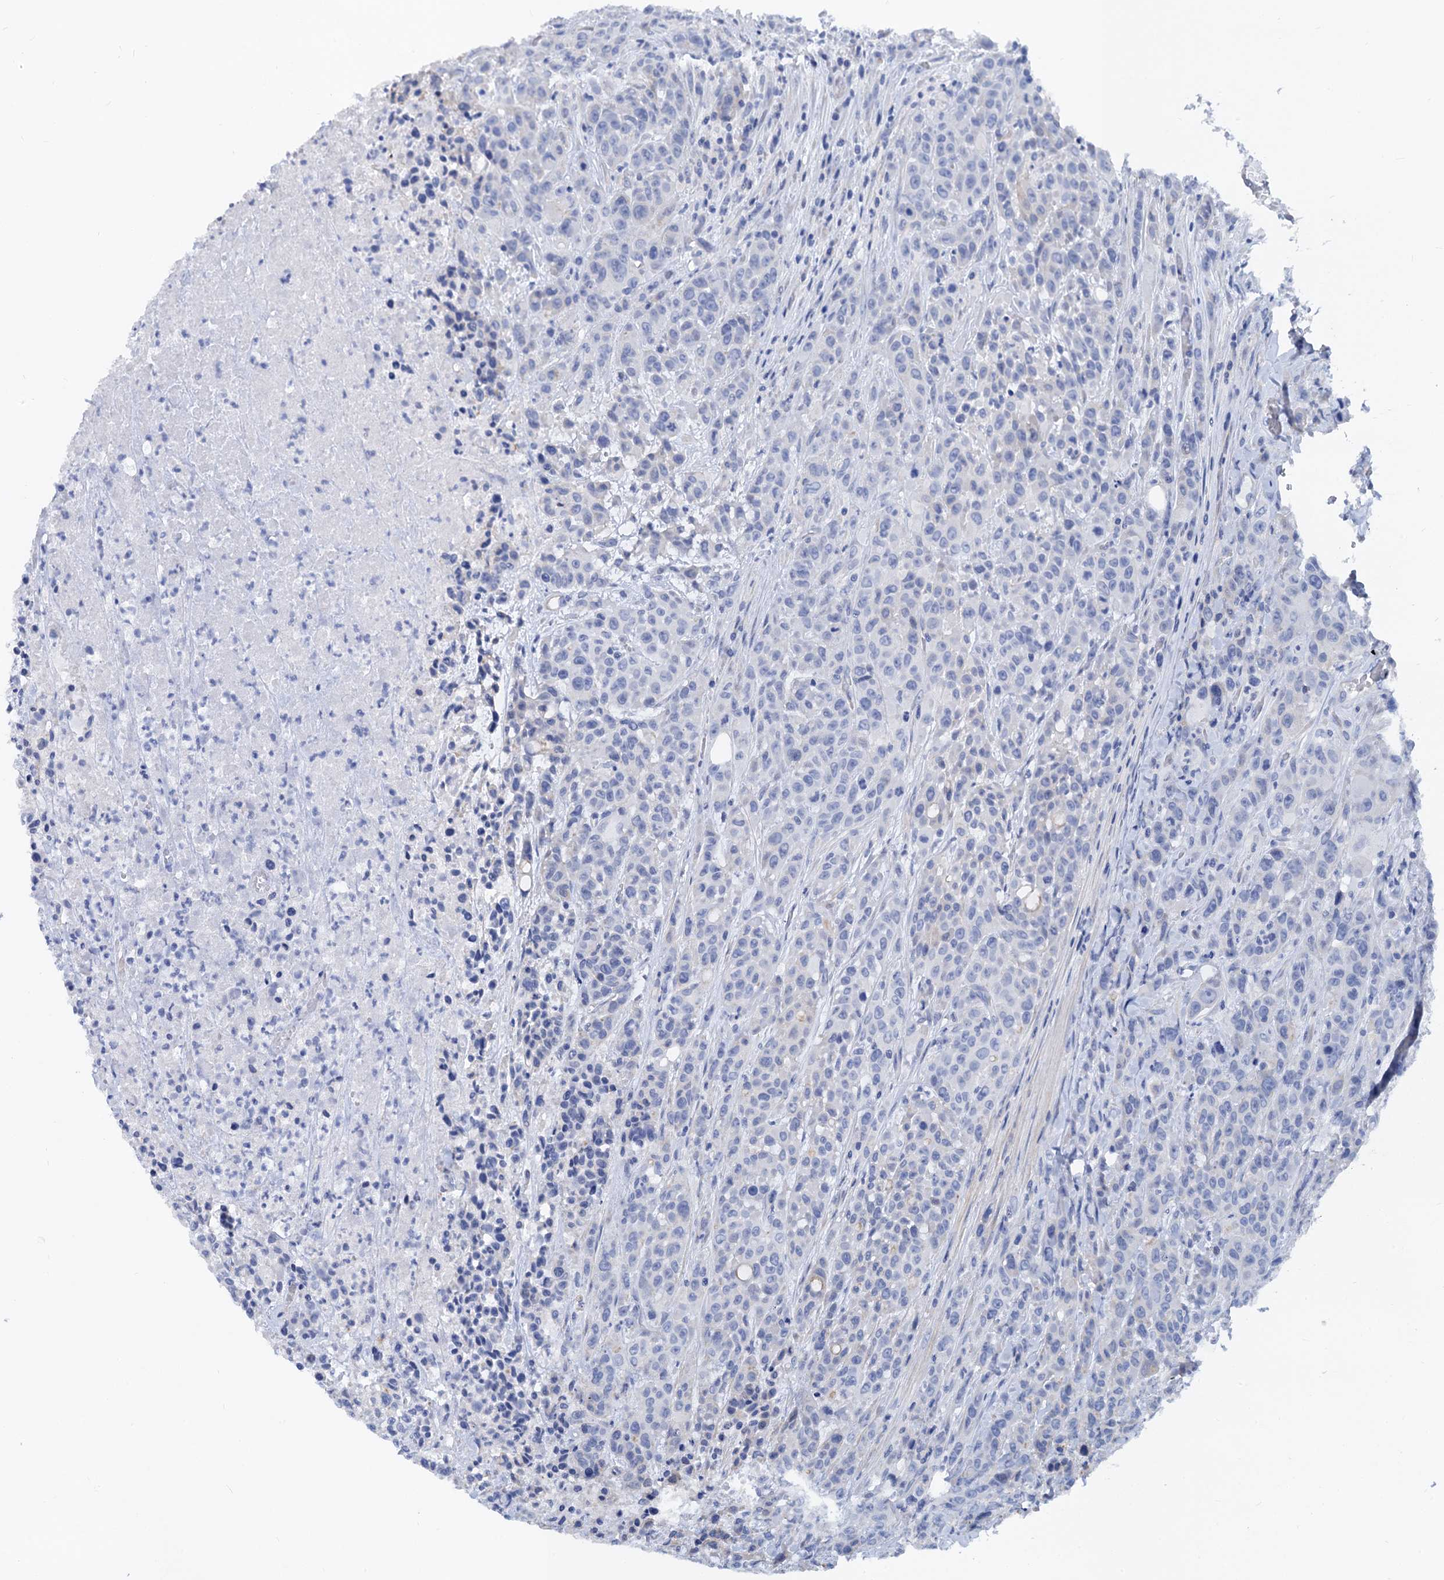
{"staining": {"intensity": "negative", "quantity": "none", "location": "none"}, "tissue": "colorectal cancer", "cell_type": "Tumor cells", "image_type": "cancer", "snomed": [{"axis": "morphology", "description": "Adenocarcinoma, NOS"}, {"axis": "topography", "description": "Colon"}], "caption": "Histopathology image shows no significant protein staining in tumor cells of adenocarcinoma (colorectal). The staining was performed using DAB (3,3'-diaminobenzidine) to visualize the protein expression in brown, while the nuclei were stained in blue with hematoxylin (Magnification: 20x).", "gene": "RBP3", "patient": {"sex": "male", "age": 62}}